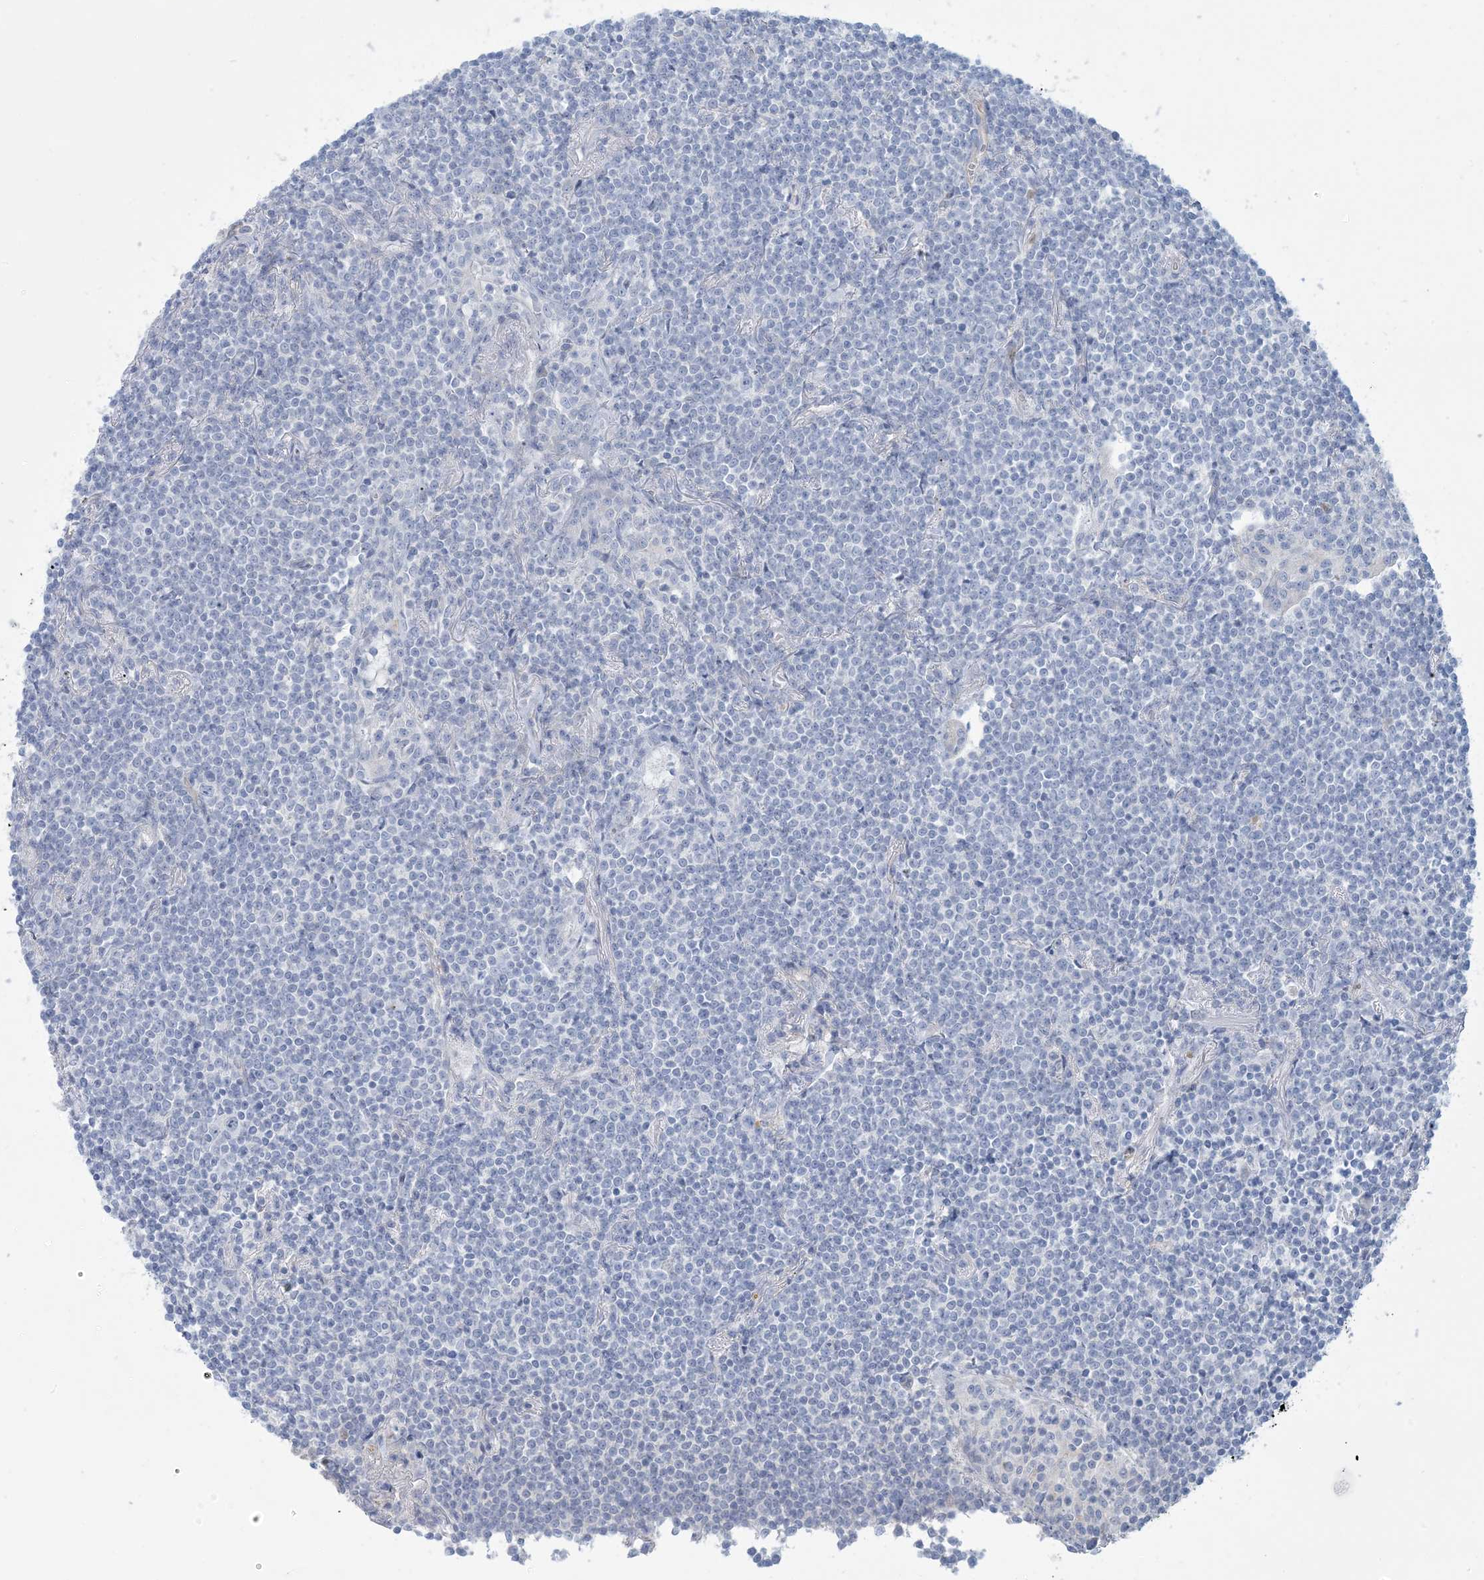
{"staining": {"intensity": "negative", "quantity": "none", "location": "none"}, "tissue": "lymphoma", "cell_type": "Tumor cells", "image_type": "cancer", "snomed": [{"axis": "morphology", "description": "Malignant lymphoma, non-Hodgkin's type, Low grade"}, {"axis": "topography", "description": "Lung"}], "caption": "Histopathology image shows no protein positivity in tumor cells of low-grade malignant lymphoma, non-Hodgkin's type tissue.", "gene": "MTHFD2L", "patient": {"sex": "female", "age": 71}}